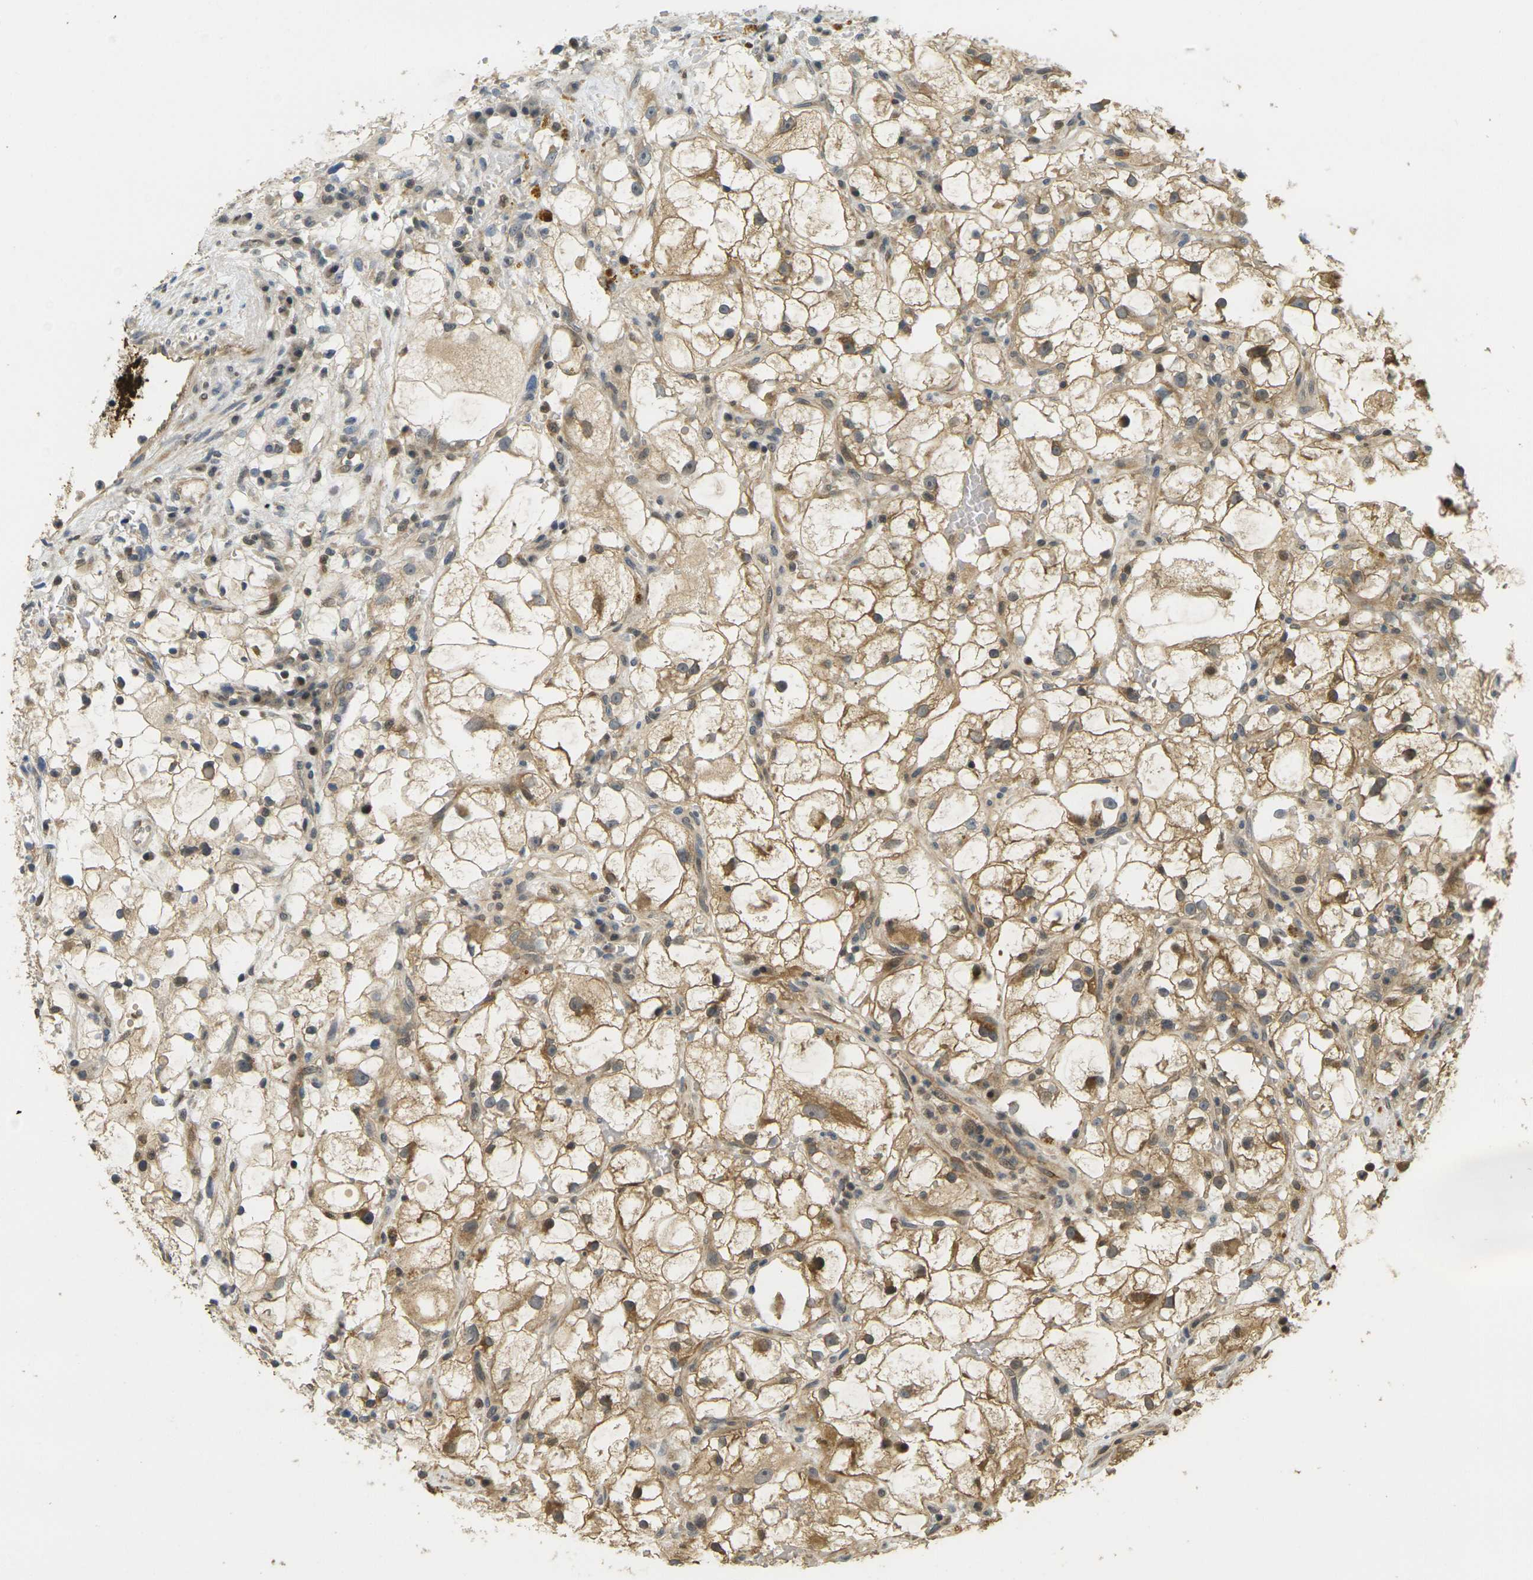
{"staining": {"intensity": "moderate", "quantity": ">75%", "location": "cytoplasmic/membranous"}, "tissue": "renal cancer", "cell_type": "Tumor cells", "image_type": "cancer", "snomed": [{"axis": "morphology", "description": "Adenocarcinoma, NOS"}, {"axis": "topography", "description": "Kidney"}], "caption": "Tumor cells demonstrate medium levels of moderate cytoplasmic/membranous staining in approximately >75% of cells in renal adenocarcinoma. (DAB IHC with brightfield microscopy, high magnification).", "gene": "KLHL8", "patient": {"sex": "female", "age": 60}}